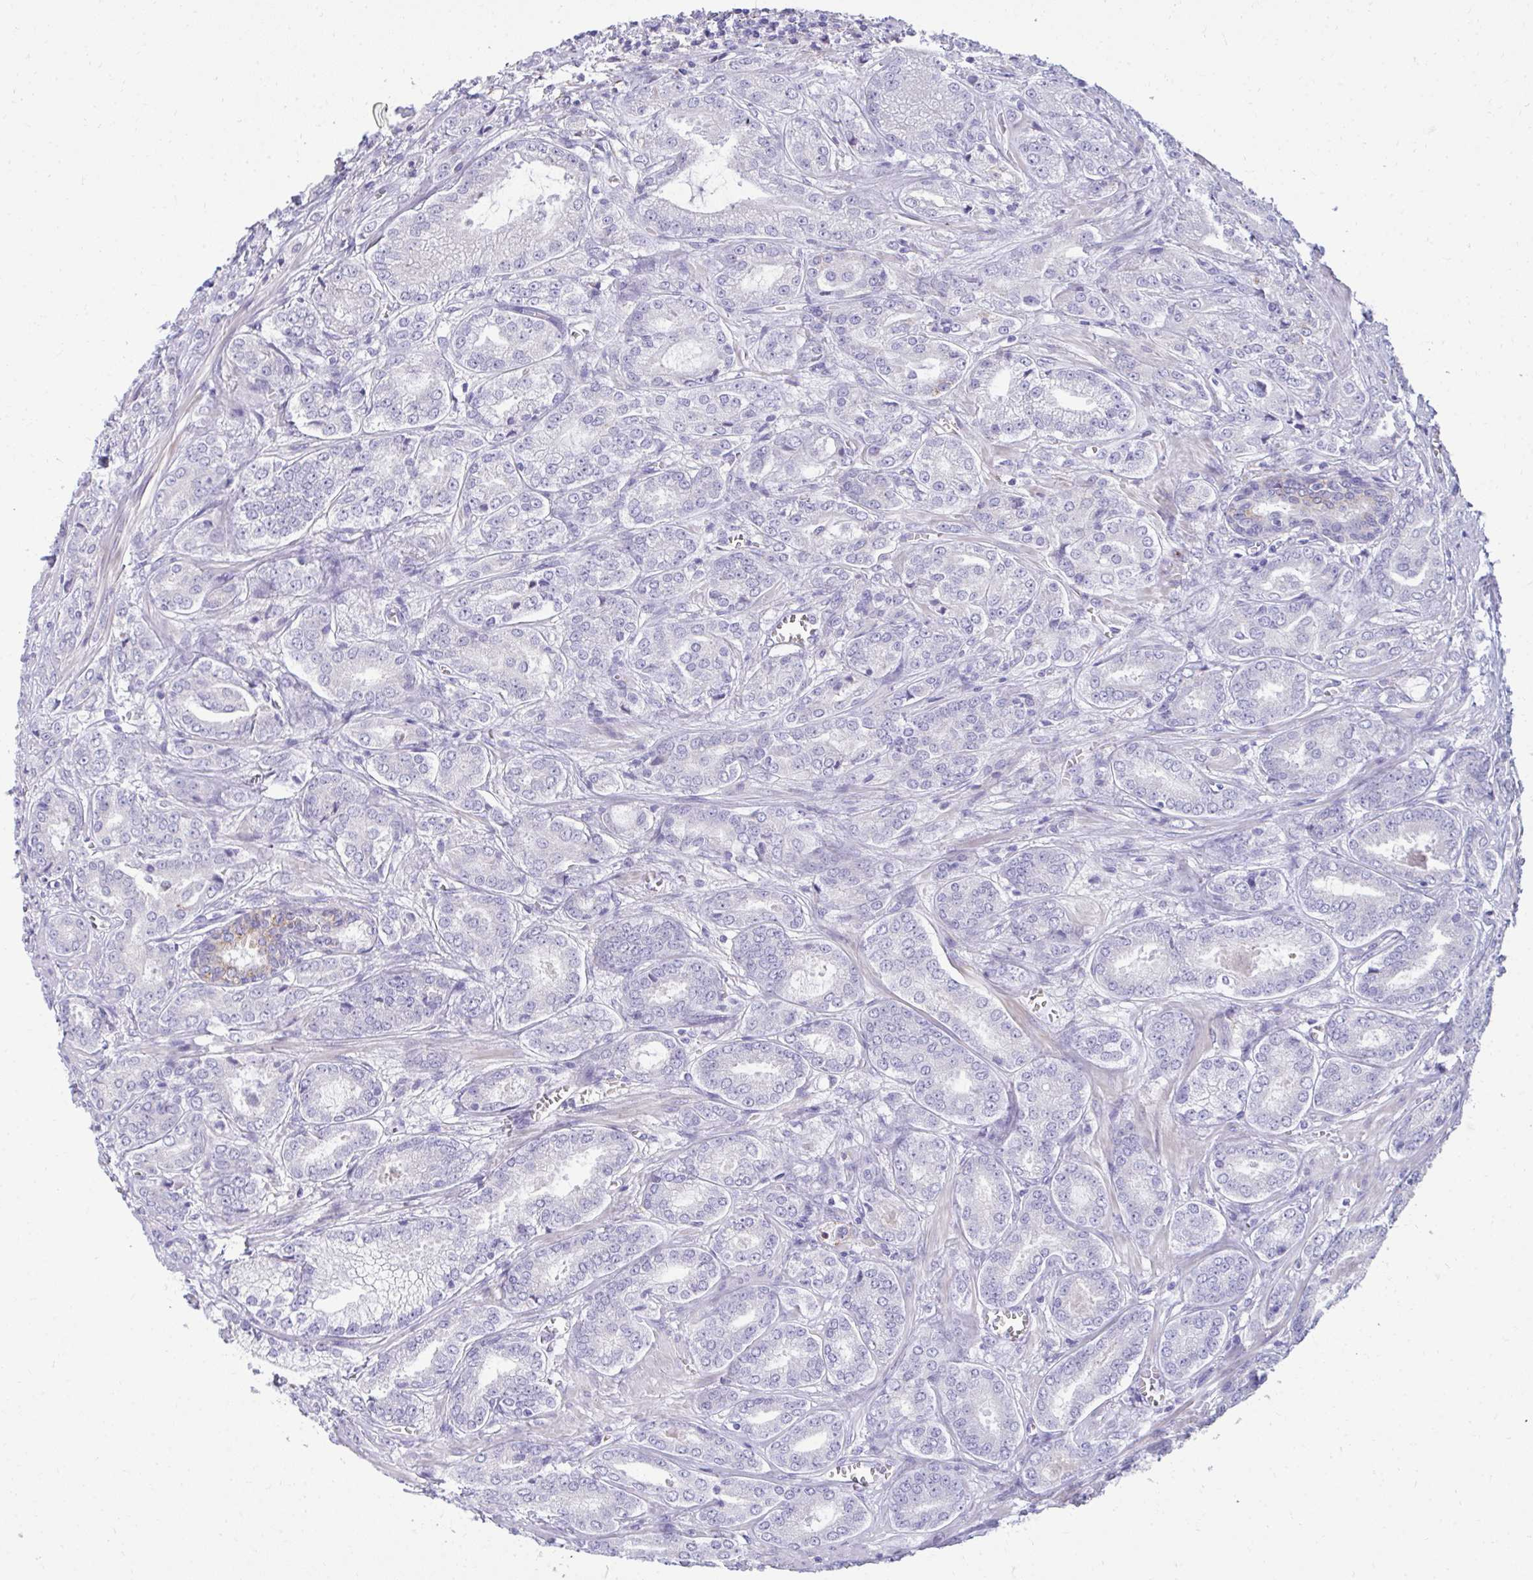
{"staining": {"intensity": "negative", "quantity": "none", "location": "none"}, "tissue": "prostate cancer", "cell_type": "Tumor cells", "image_type": "cancer", "snomed": [{"axis": "morphology", "description": "Adenocarcinoma, High grade"}, {"axis": "topography", "description": "Prostate"}], "caption": "Tumor cells are negative for brown protein staining in high-grade adenocarcinoma (prostate).", "gene": "AIG1", "patient": {"sex": "male", "age": 64}}